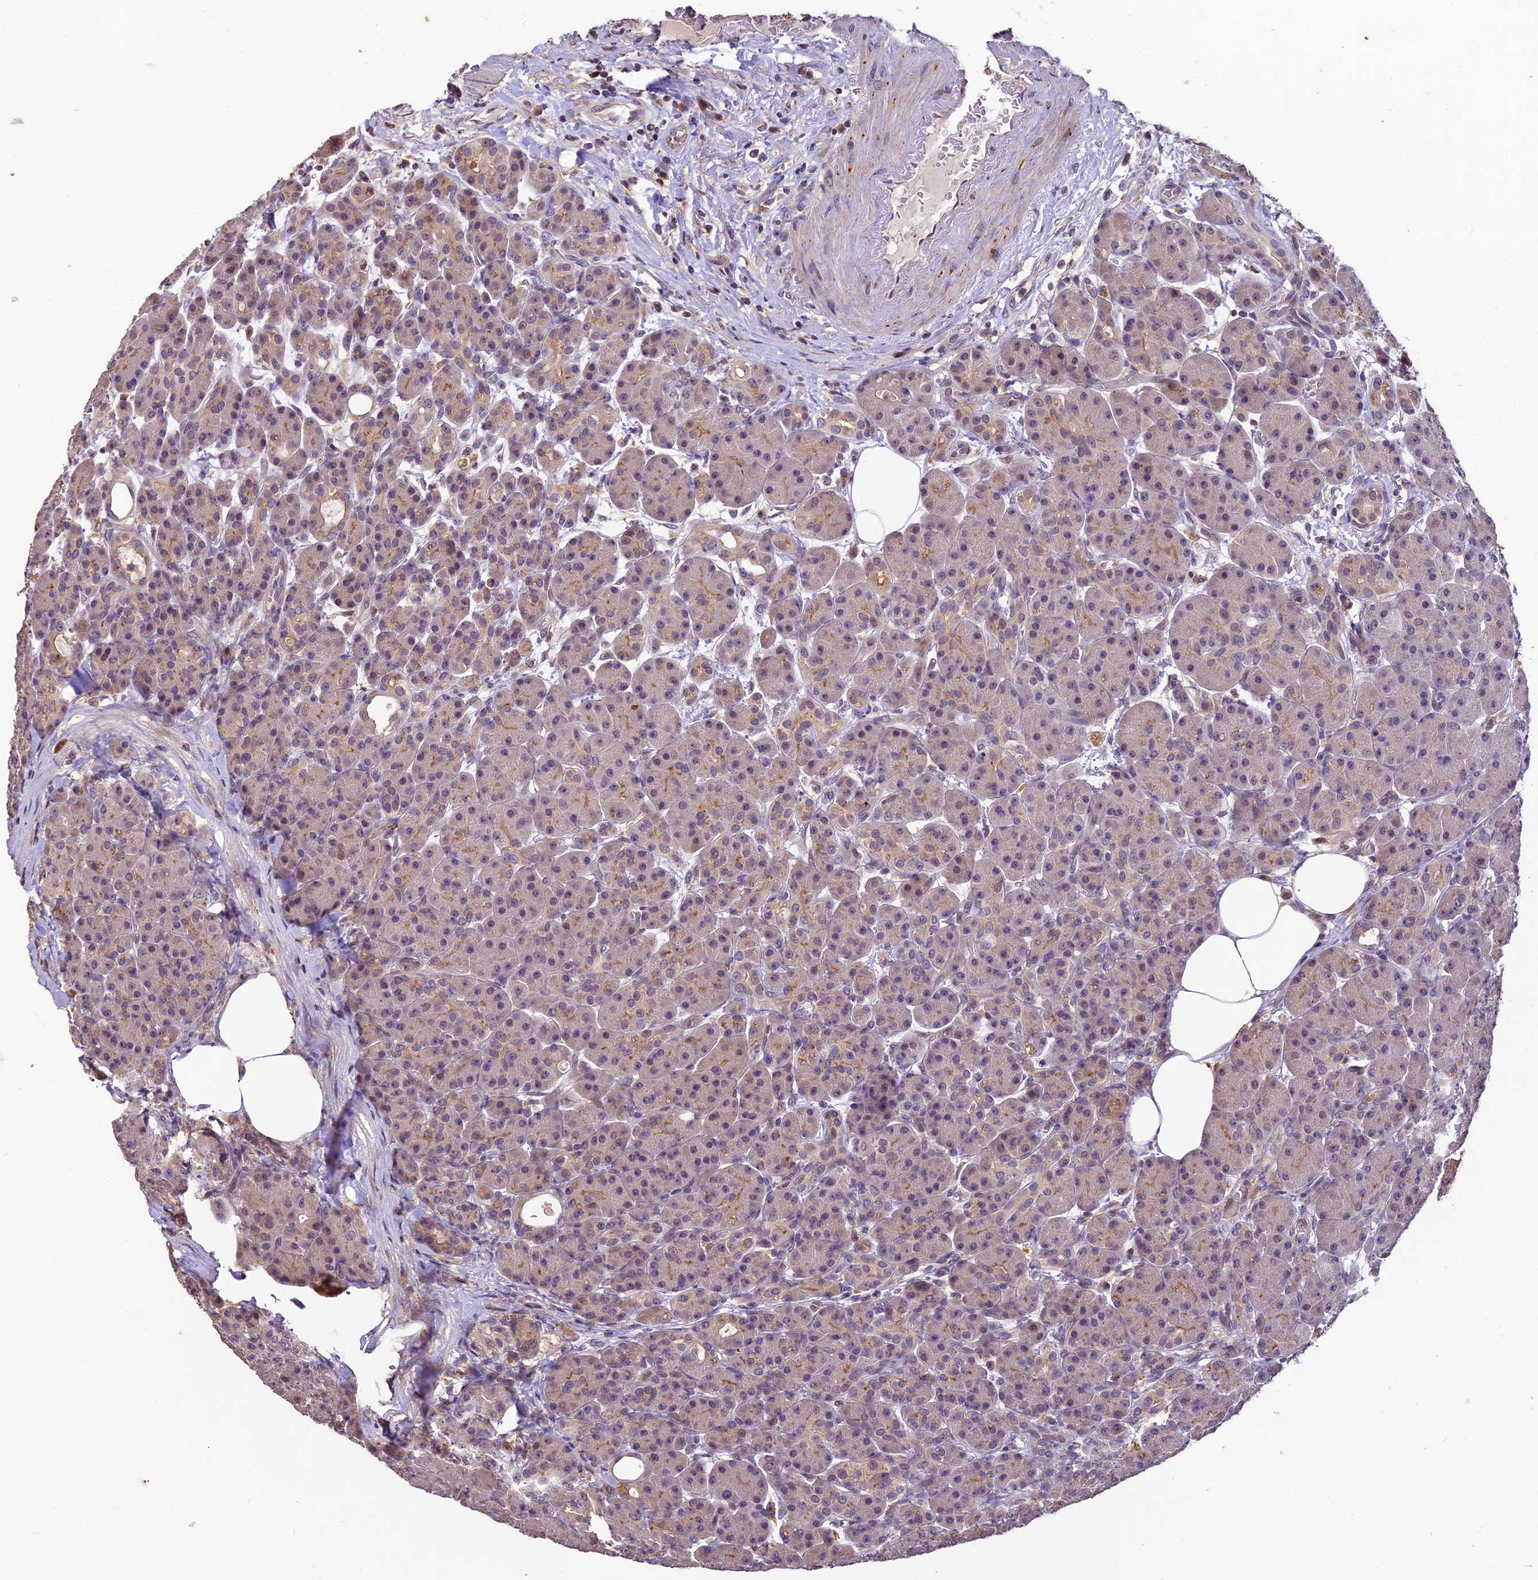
{"staining": {"intensity": "moderate", "quantity": "<25%", "location": "cytoplasmic/membranous"}, "tissue": "pancreas", "cell_type": "Exocrine glandular cells", "image_type": "normal", "snomed": [{"axis": "morphology", "description": "Normal tissue, NOS"}, {"axis": "topography", "description": "Pancreas"}], "caption": "The photomicrograph displays staining of benign pancreas, revealing moderate cytoplasmic/membranous protein staining (brown color) within exocrine glandular cells.", "gene": "DGKH", "patient": {"sex": "male", "age": 63}}